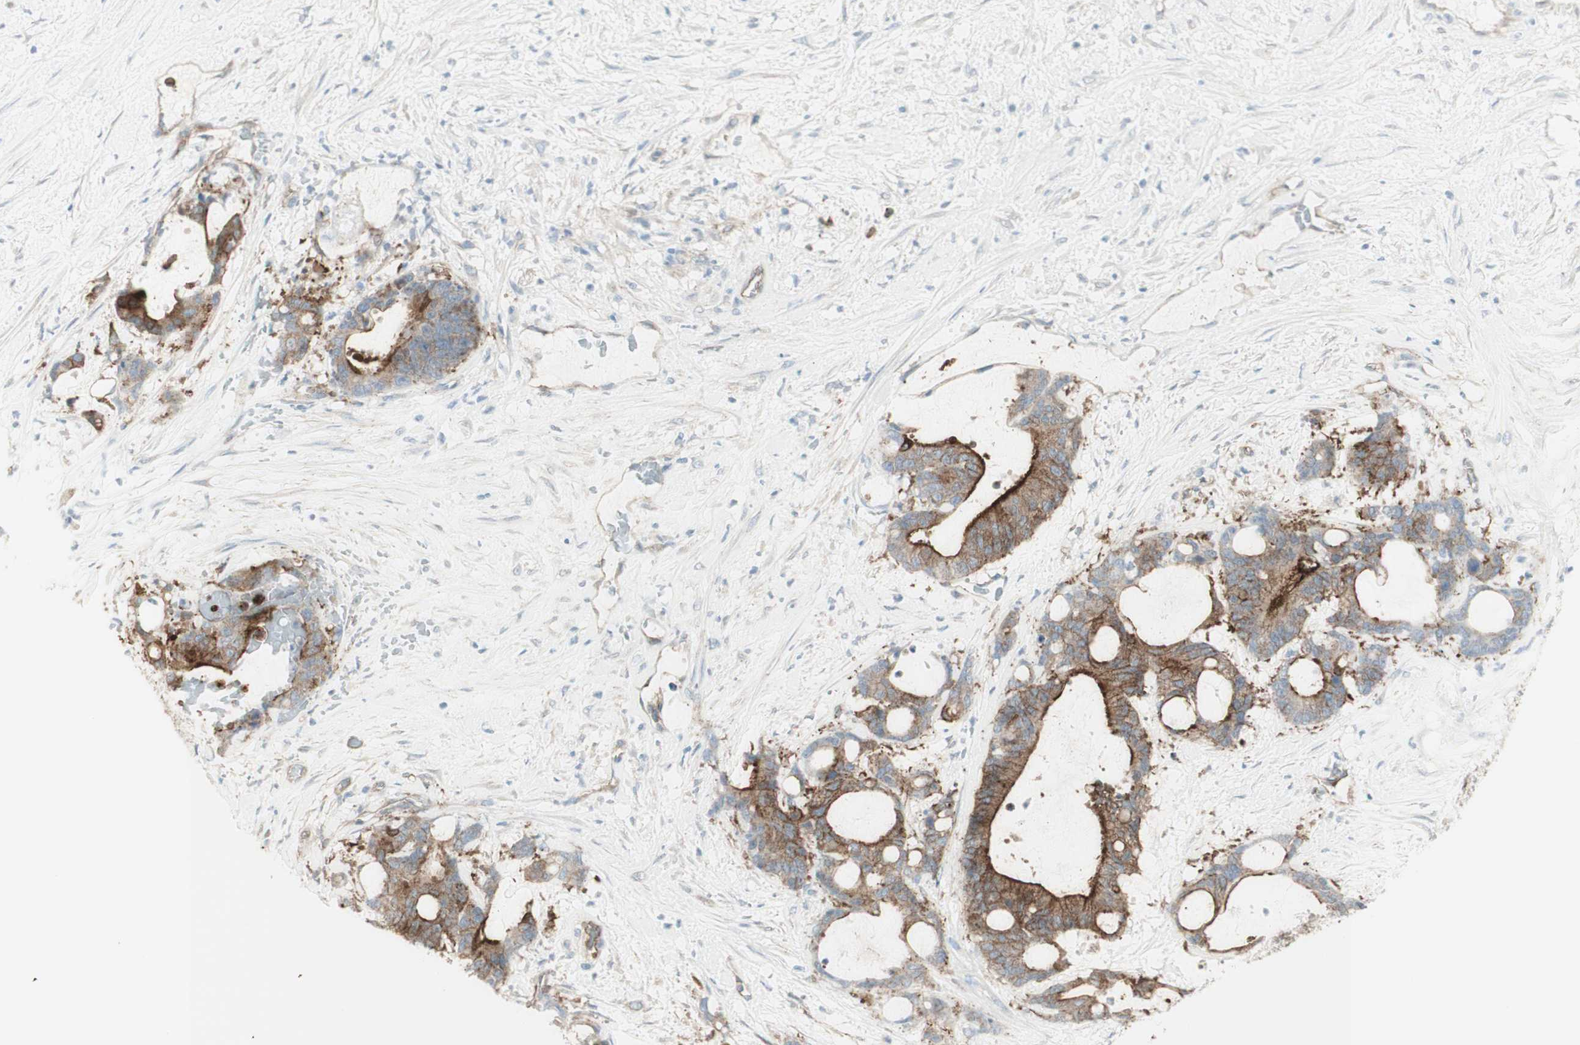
{"staining": {"intensity": "moderate", "quantity": "25%-75%", "location": "cytoplasmic/membranous"}, "tissue": "liver cancer", "cell_type": "Tumor cells", "image_type": "cancer", "snomed": [{"axis": "morphology", "description": "Cholangiocarcinoma"}, {"axis": "topography", "description": "Liver"}], "caption": "Approximately 25%-75% of tumor cells in liver cancer reveal moderate cytoplasmic/membranous protein staining as visualized by brown immunohistochemical staining.", "gene": "MYO6", "patient": {"sex": "female", "age": 73}}